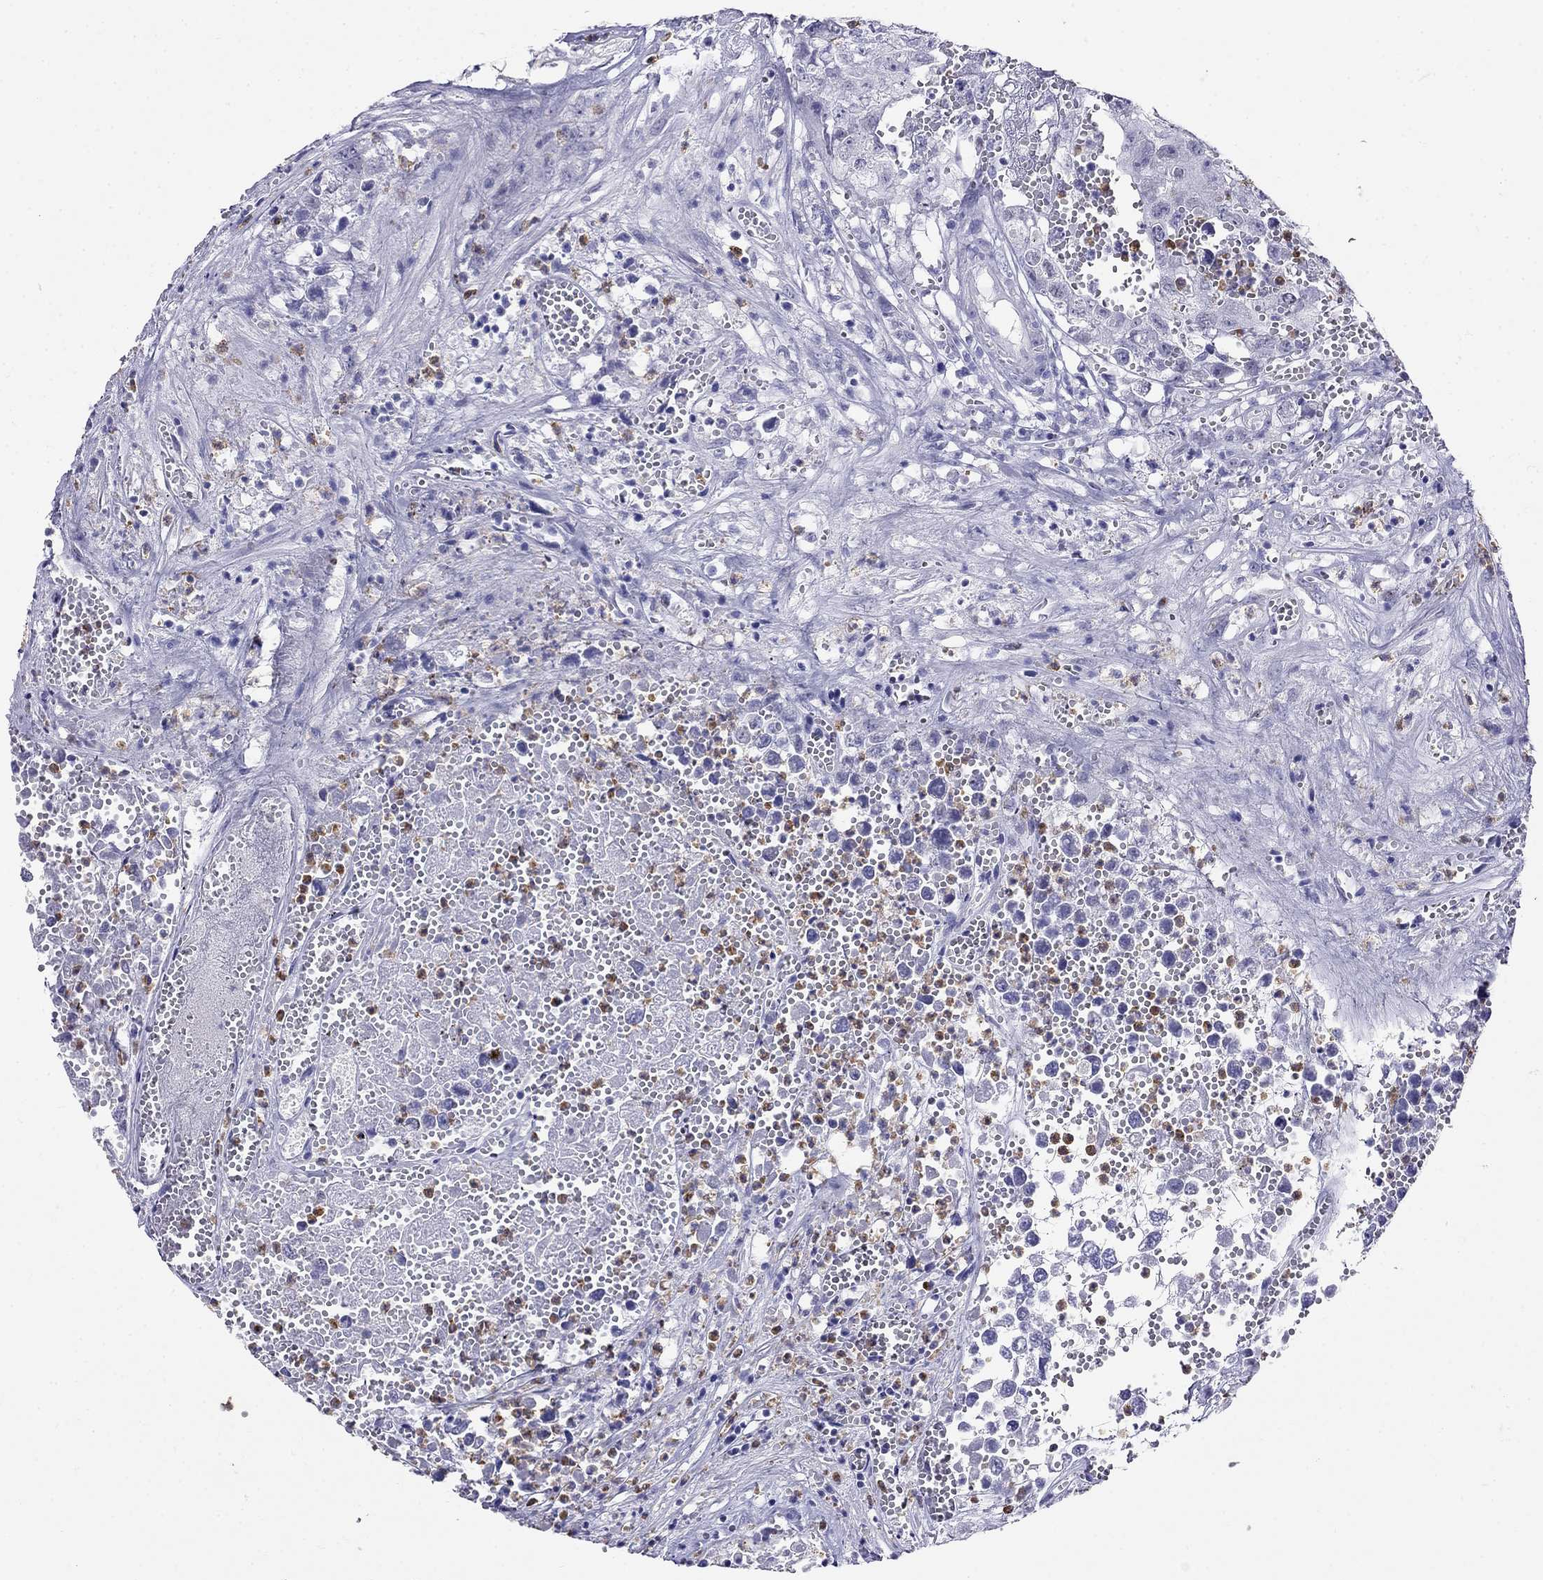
{"staining": {"intensity": "negative", "quantity": "none", "location": "none"}, "tissue": "testis cancer", "cell_type": "Tumor cells", "image_type": "cancer", "snomed": [{"axis": "morphology", "description": "Seminoma, NOS"}, {"axis": "morphology", "description": "Carcinoma, Embryonal, NOS"}, {"axis": "topography", "description": "Testis"}], "caption": "This is an immunohistochemistry (IHC) micrograph of human embryonal carcinoma (testis). There is no expression in tumor cells.", "gene": "PPP1R36", "patient": {"sex": "male", "age": 22}}